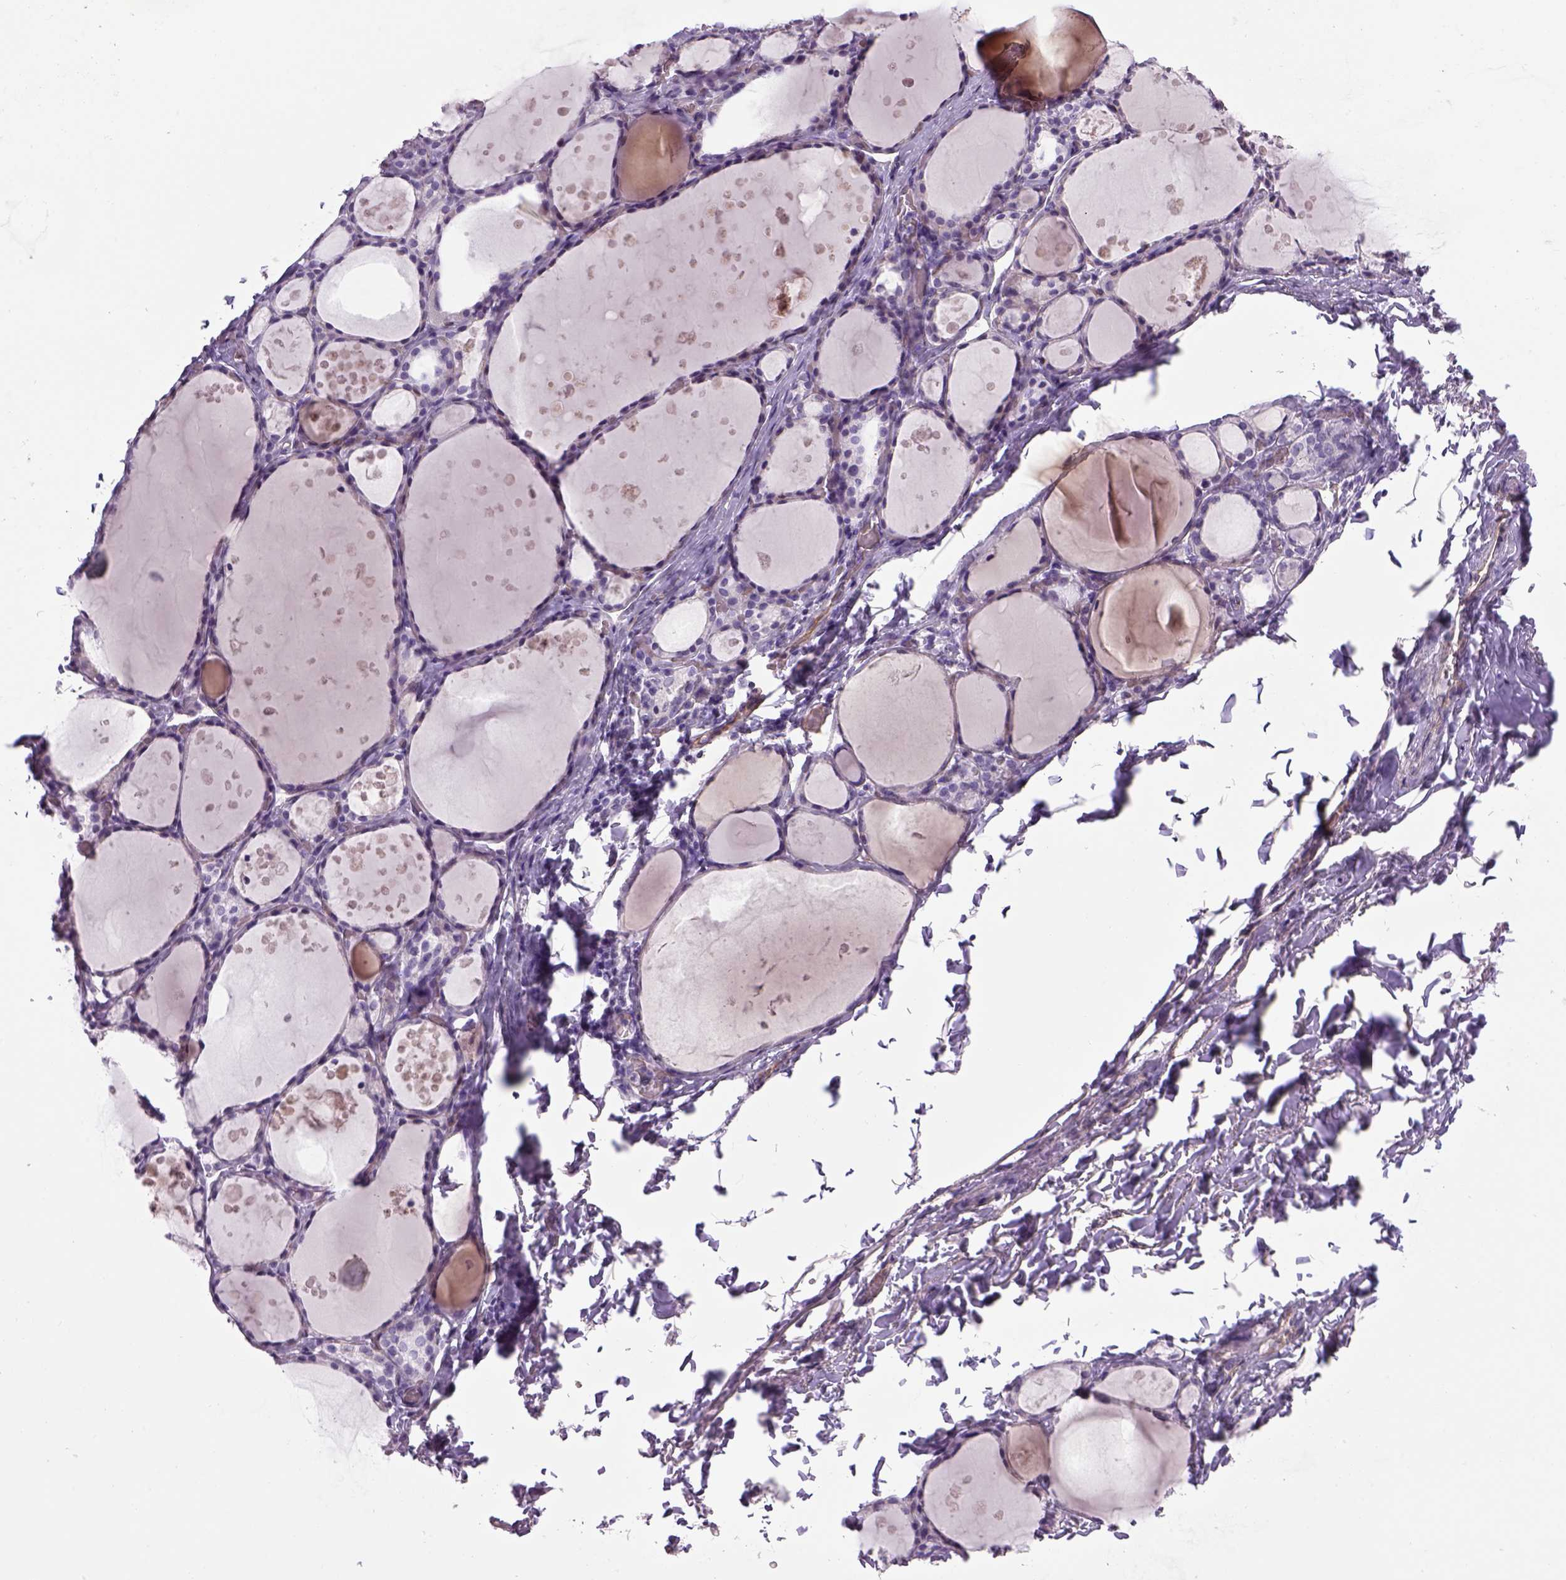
{"staining": {"intensity": "negative", "quantity": "none", "location": "none"}, "tissue": "thyroid gland", "cell_type": "Glandular cells", "image_type": "normal", "snomed": [{"axis": "morphology", "description": "Normal tissue, NOS"}, {"axis": "topography", "description": "Thyroid gland"}], "caption": "Immunohistochemistry of normal human thyroid gland displays no expression in glandular cells.", "gene": "PRRT1", "patient": {"sex": "male", "age": 68}}